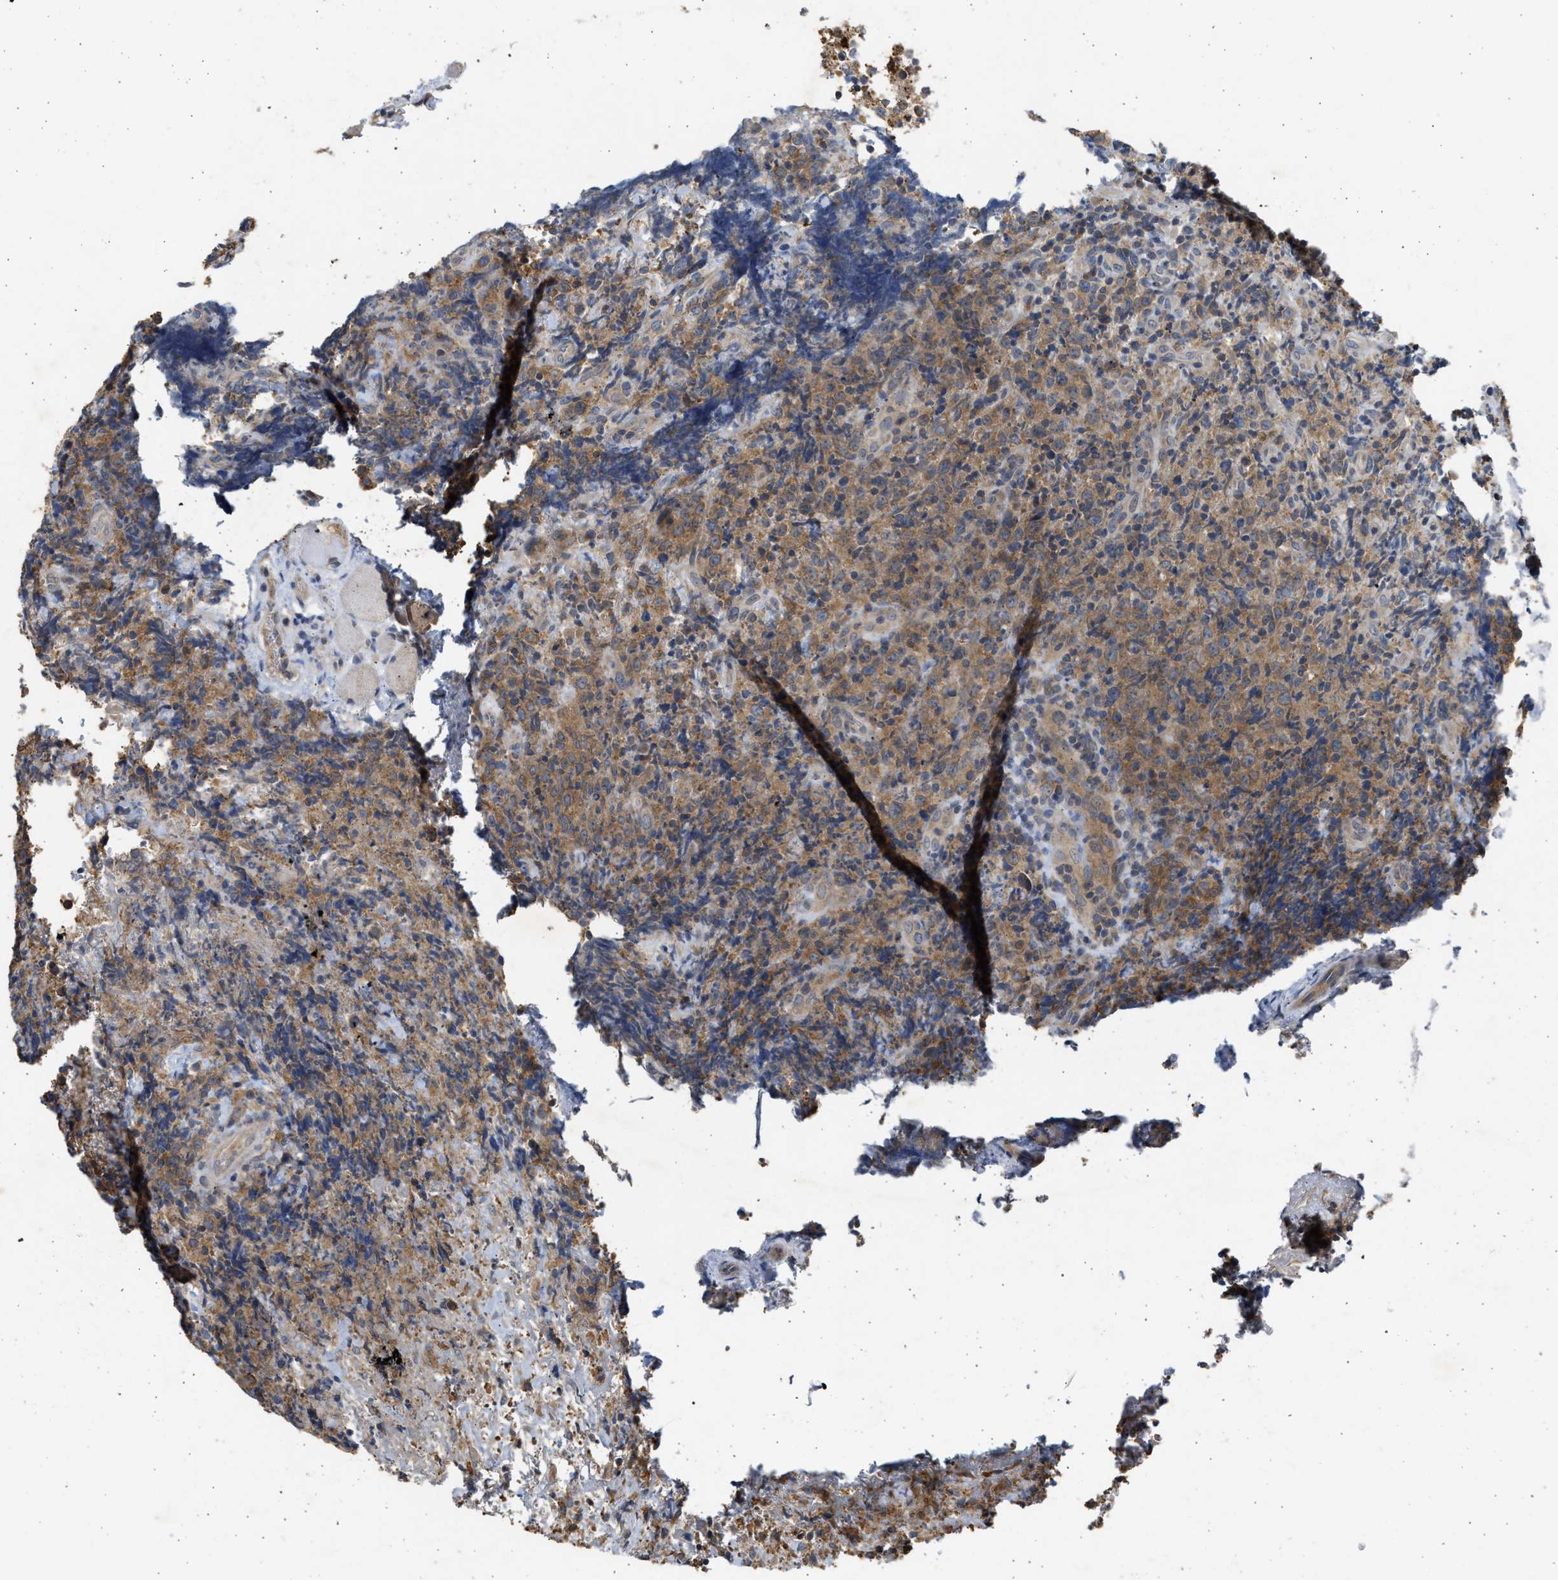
{"staining": {"intensity": "moderate", "quantity": ">75%", "location": "cytoplasmic/membranous"}, "tissue": "lymphoma", "cell_type": "Tumor cells", "image_type": "cancer", "snomed": [{"axis": "morphology", "description": "Malignant lymphoma, non-Hodgkin's type, High grade"}, {"axis": "topography", "description": "Tonsil"}], "caption": "IHC image of human malignant lymphoma, non-Hodgkin's type (high-grade) stained for a protein (brown), which demonstrates medium levels of moderate cytoplasmic/membranous positivity in approximately >75% of tumor cells.", "gene": "CYP1A1", "patient": {"sex": "female", "age": 36}}